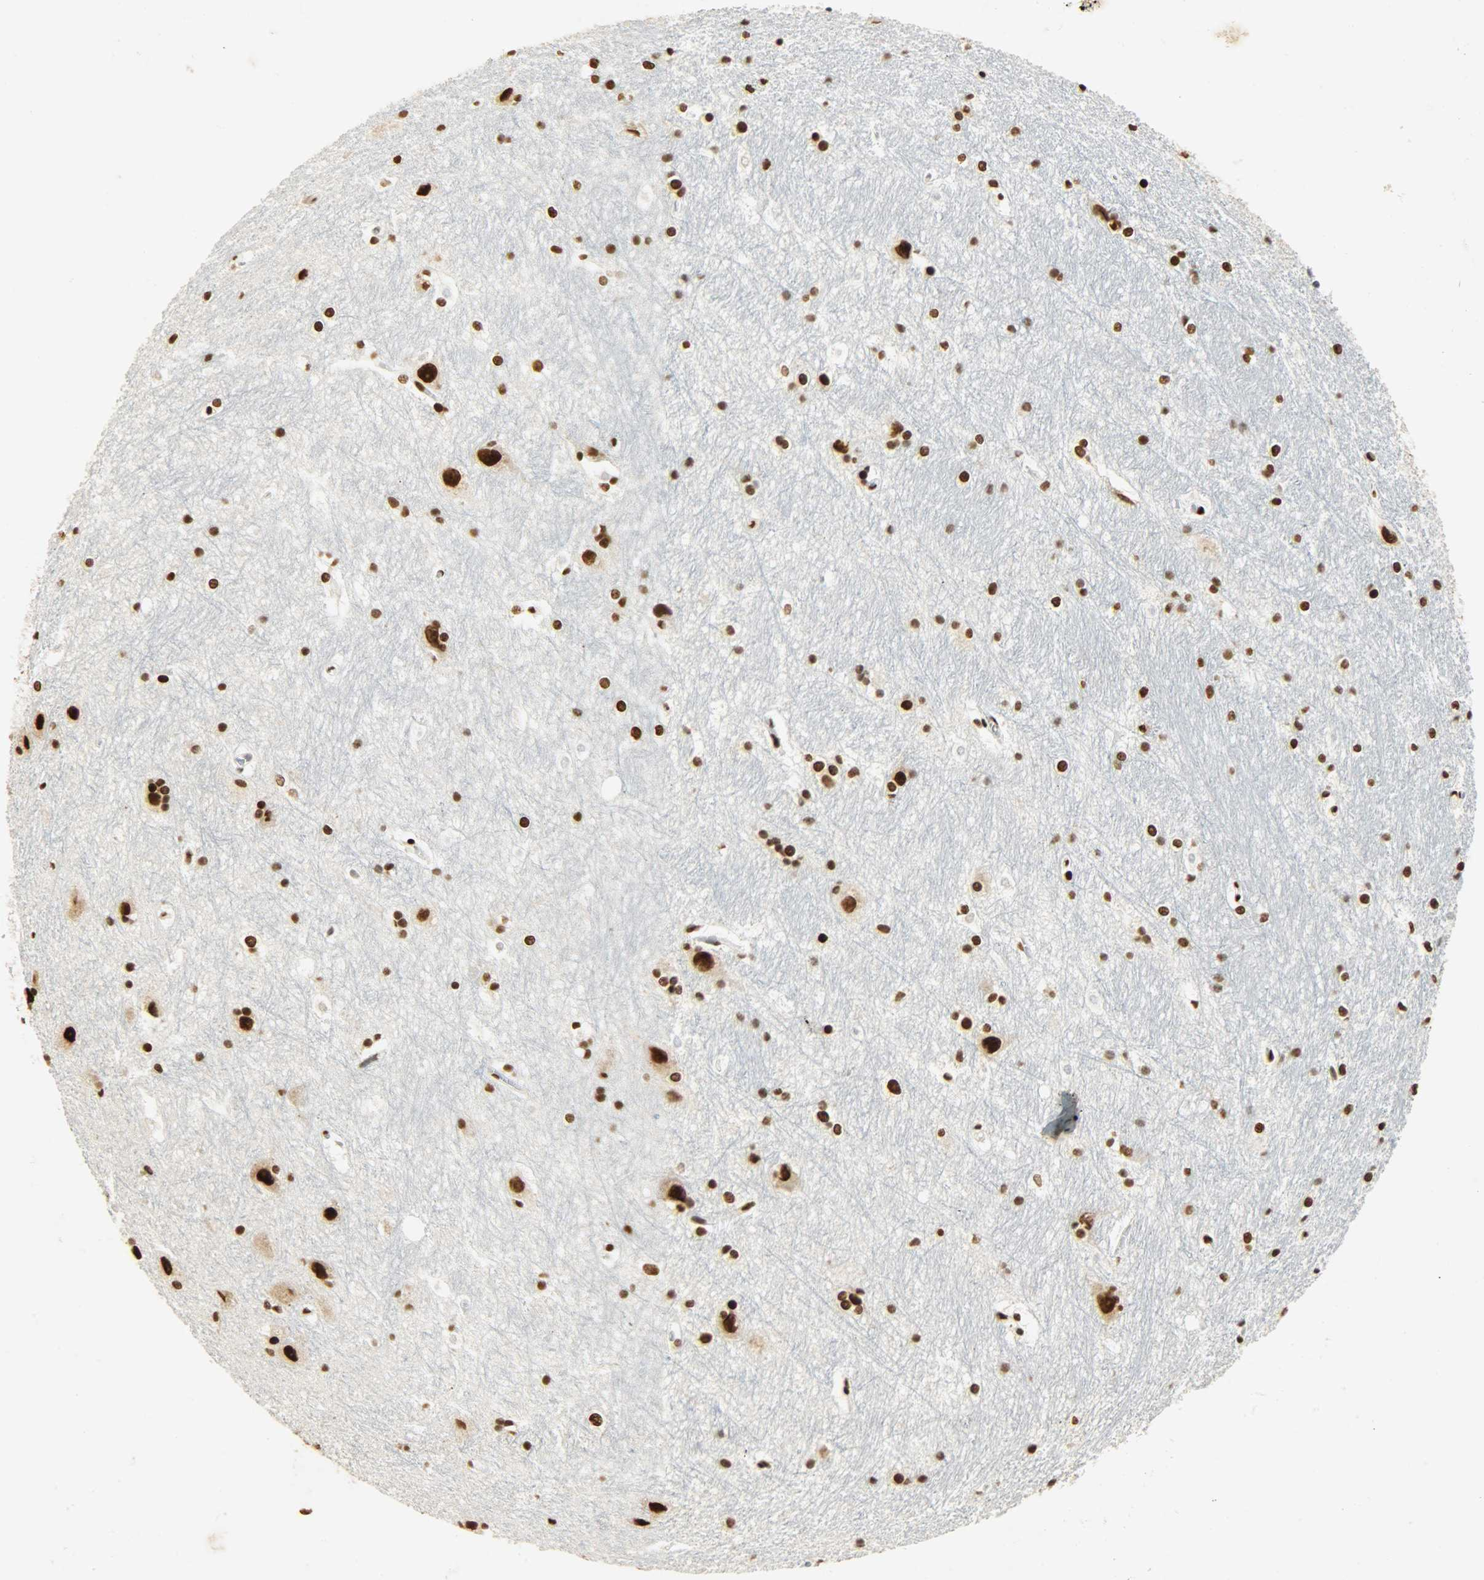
{"staining": {"intensity": "strong", "quantity": ">75%", "location": "nuclear"}, "tissue": "hippocampus", "cell_type": "Glial cells", "image_type": "normal", "snomed": [{"axis": "morphology", "description": "Normal tissue, NOS"}, {"axis": "topography", "description": "Hippocampus"}], "caption": "IHC of benign hippocampus reveals high levels of strong nuclear positivity in approximately >75% of glial cells. The protein is stained brown, and the nuclei are stained in blue (DAB (3,3'-diaminobenzidine) IHC with brightfield microscopy, high magnification).", "gene": "KHDRBS1", "patient": {"sex": "female", "age": 19}}